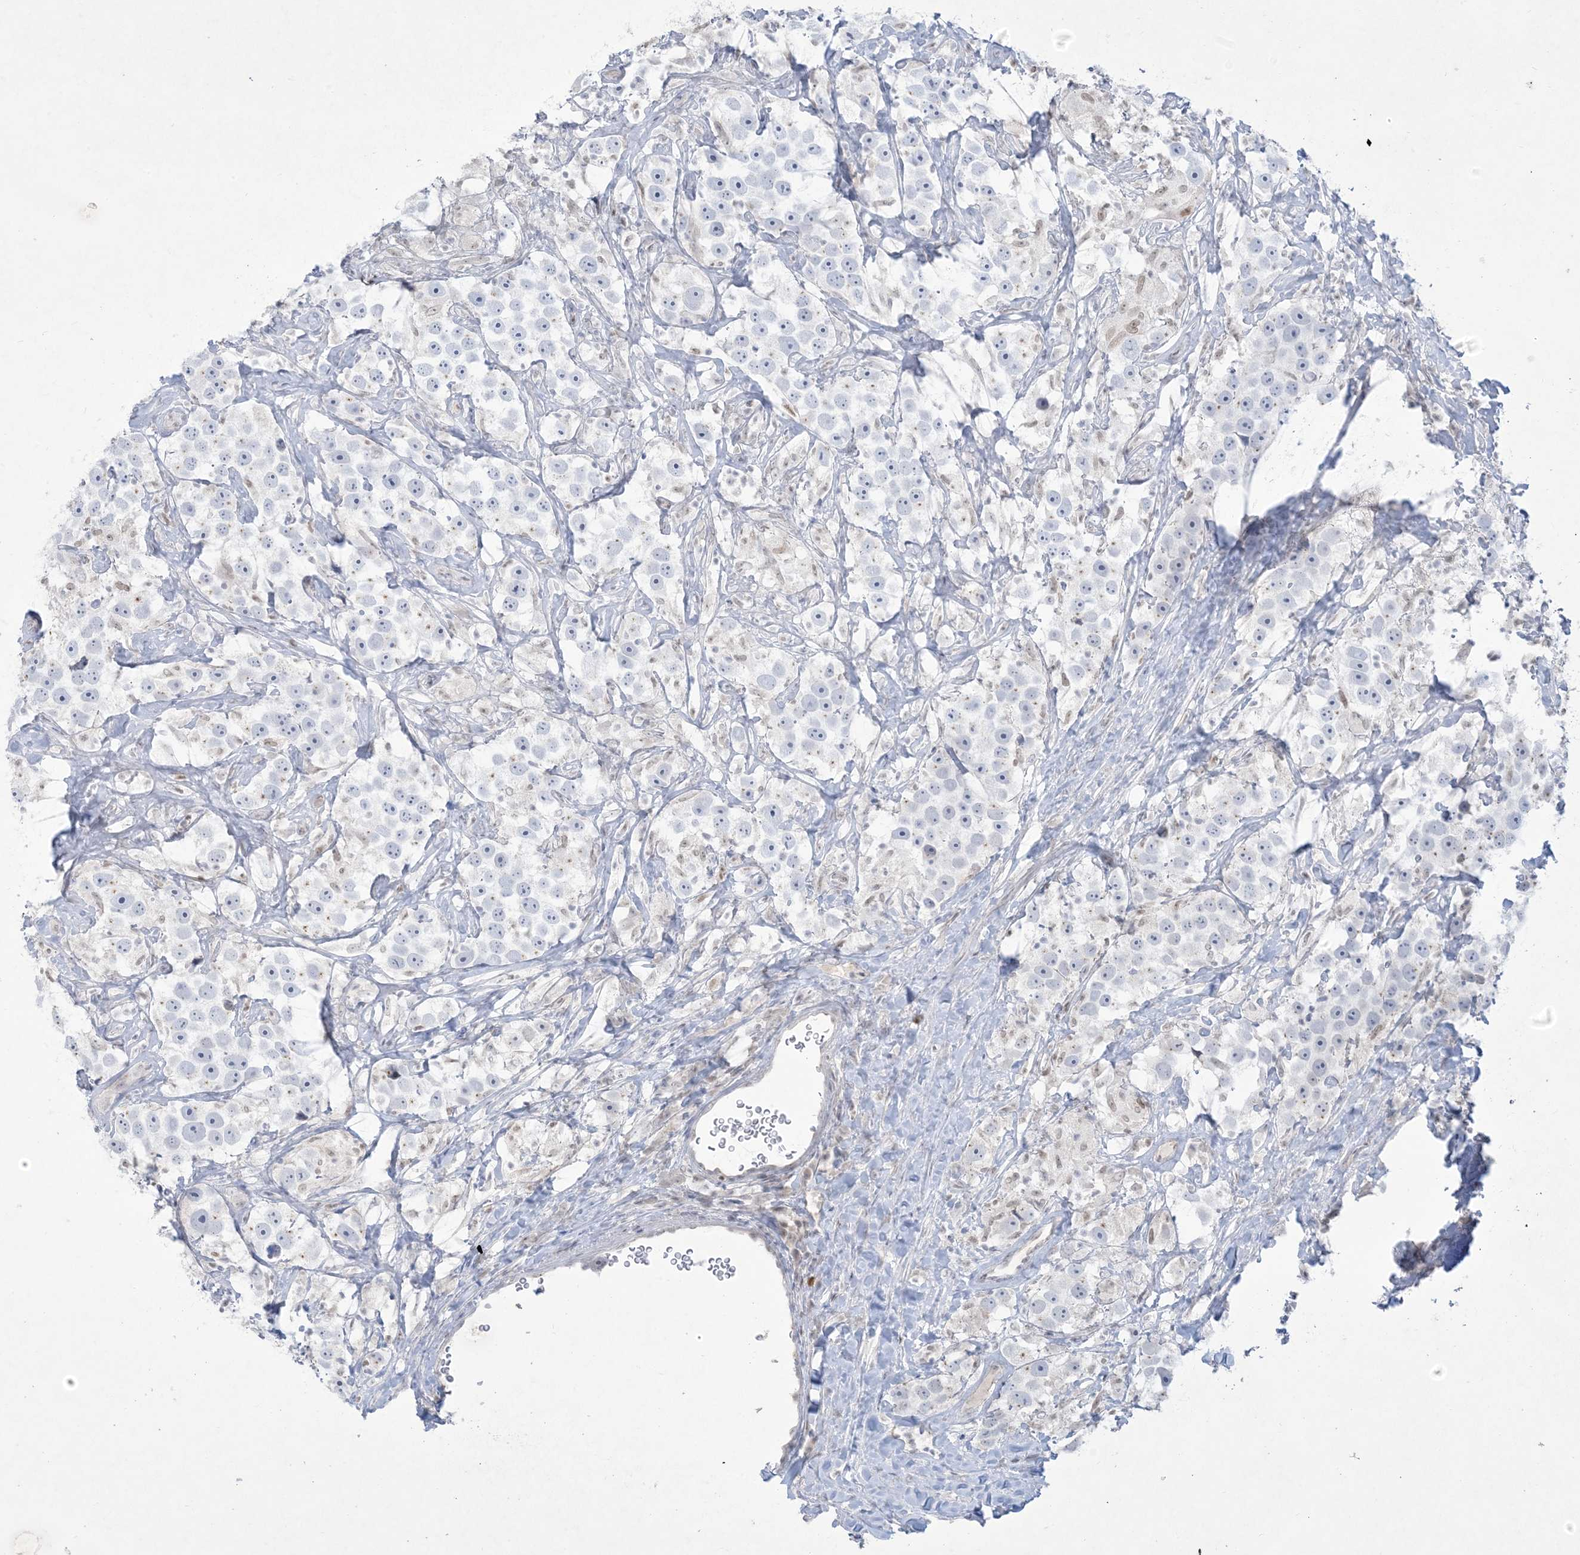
{"staining": {"intensity": "negative", "quantity": "none", "location": "none"}, "tissue": "testis cancer", "cell_type": "Tumor cells", "image_type": "cancer", "snomed": [{"axis": "morphology", "description": "Seminoma, NOS"}, {"axis": "topography", "description": "Testis"}], "caption": "DAB immunohistochemical staining of testis seminoma exhibits no significant staining in tumor cells. (Stains: DAB immunohistochemistry with hematoxylin counter stain, Microscopy: brightfield microscopy at high magnification).", "gene": "HOMEZ", "patient": {"sex": "male", "age": 49}}